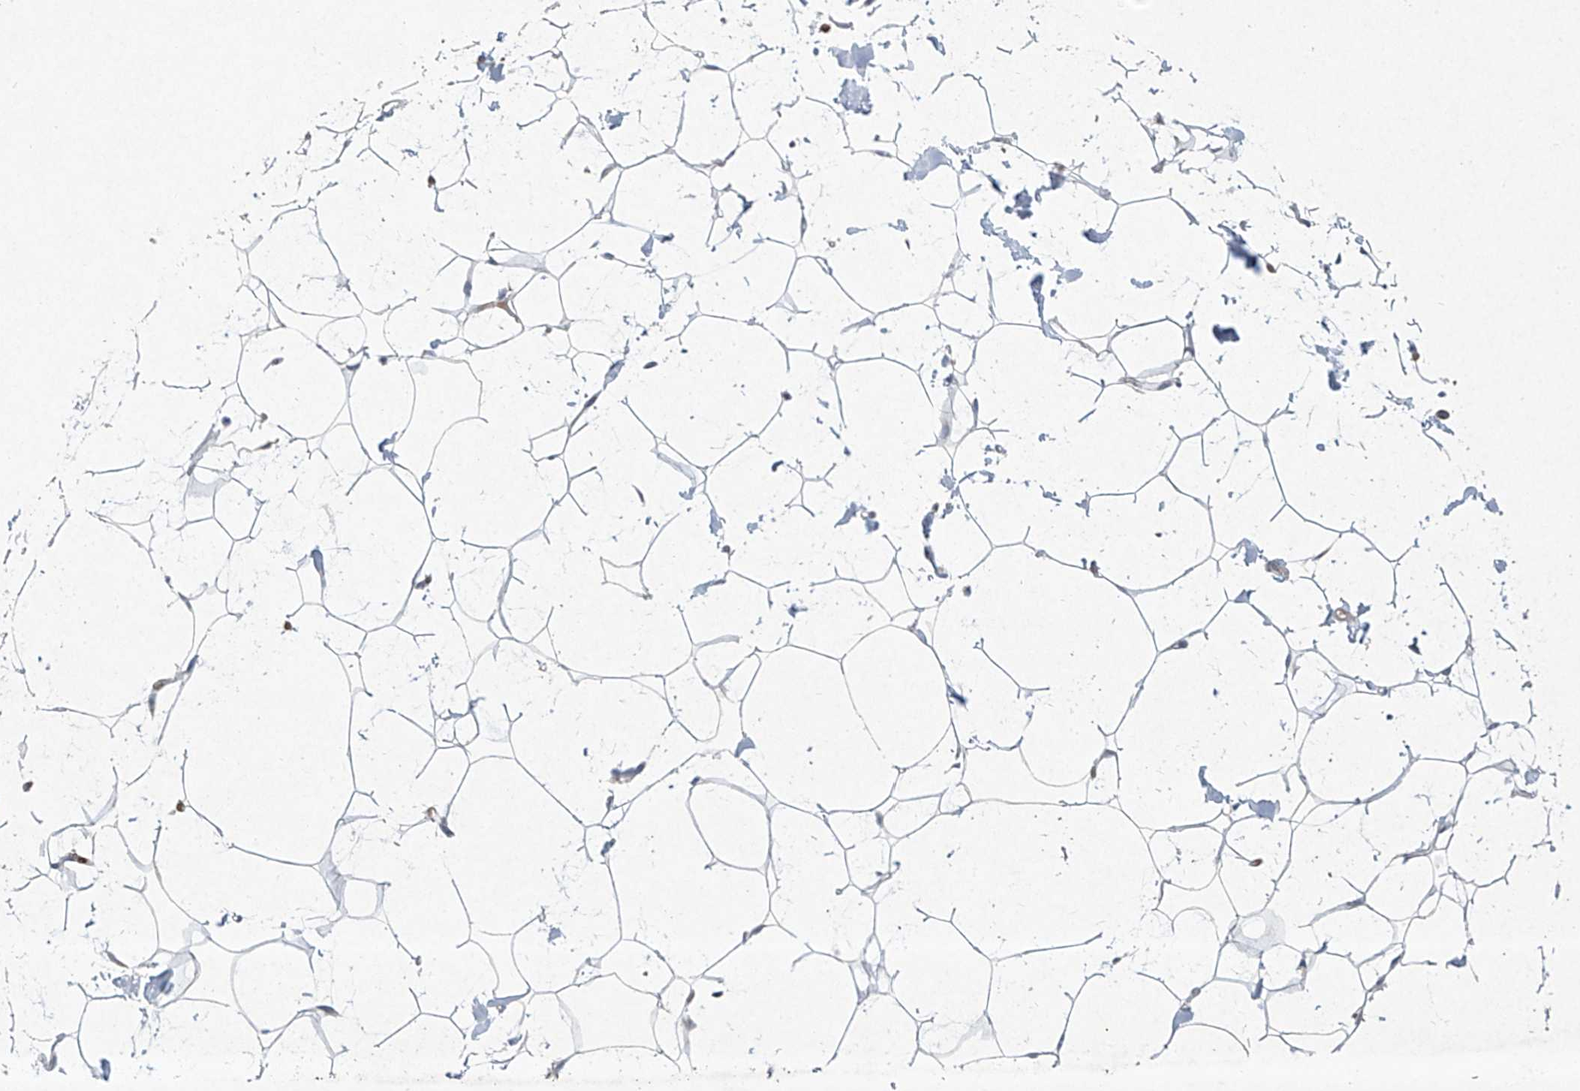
{"staining": {"intensity": "negative", "quantity": "none", "location": "none"}, "tissue": "adipose tissue", "cell_type": "Adipocytes", "image_type": "normal", "snomed": [{"axis": "morphology", "description": "Normal tissue, NOS"}, {"axis": "topography", "description": "Breast"}], "caption": "This is an immunohistochemistry micrograph of unremarkable adipose tissue. There is no positivity in adipocytes.", "gene": "TJAP1", "patient": {"sex": "female", "age": 23}}